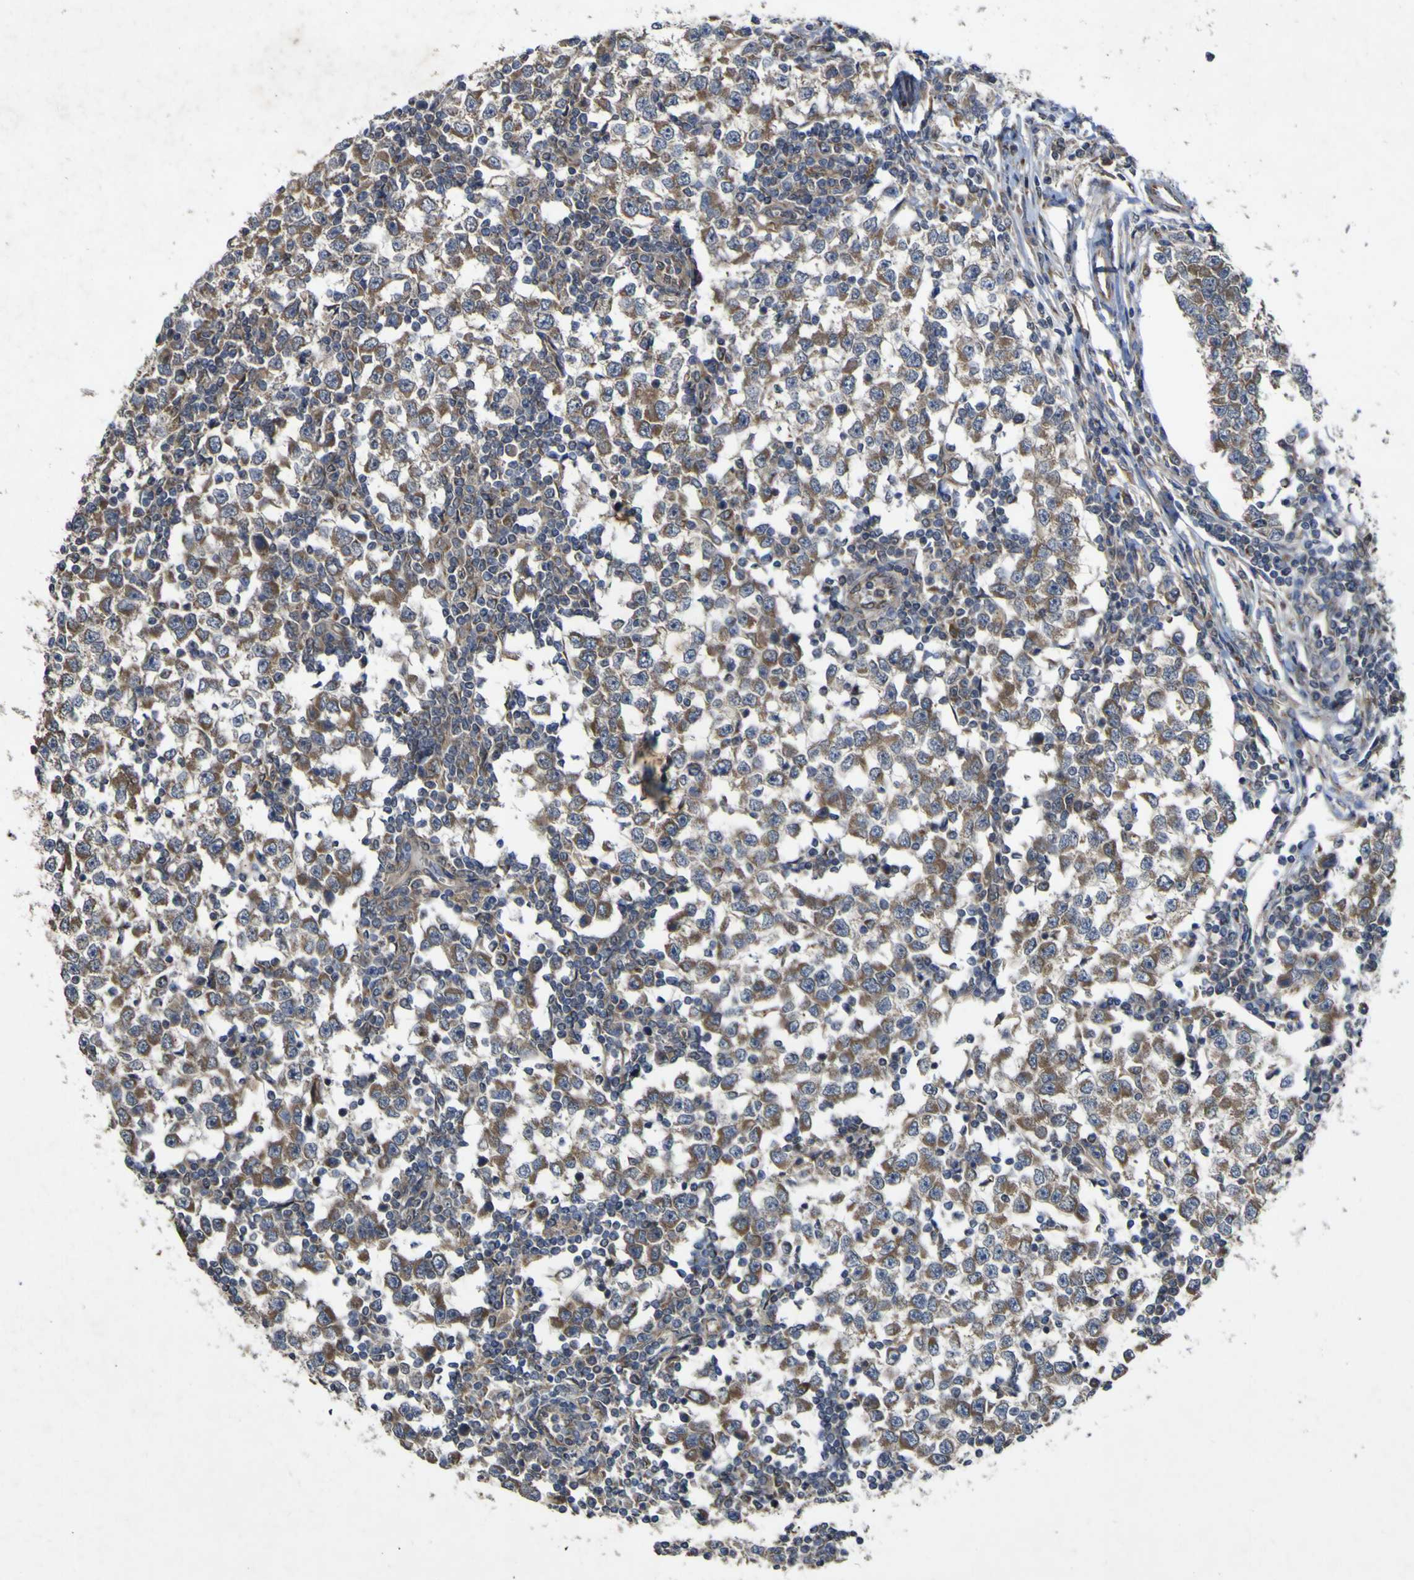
{"staining": {"intensity": "moderate", "quantity": ">75%", "location": "cytoplasmic/membranous"}, "tissue": "testis cancer", "cell_type": "Tumor cells", "image_type": "cancer", "snomed": [{"axis": "morphology", "description": "Seminoma, NOS"}, {"axis": "topography", "description": "Testis"}], "caption": "This image displays IHC staining of testis seminoma, with medium moderate cytoplasmic/membranous staining in approximately >75% of tumor cells.", "gene": "IRAK2", "patient": {"sex": "male", "age": 65}}